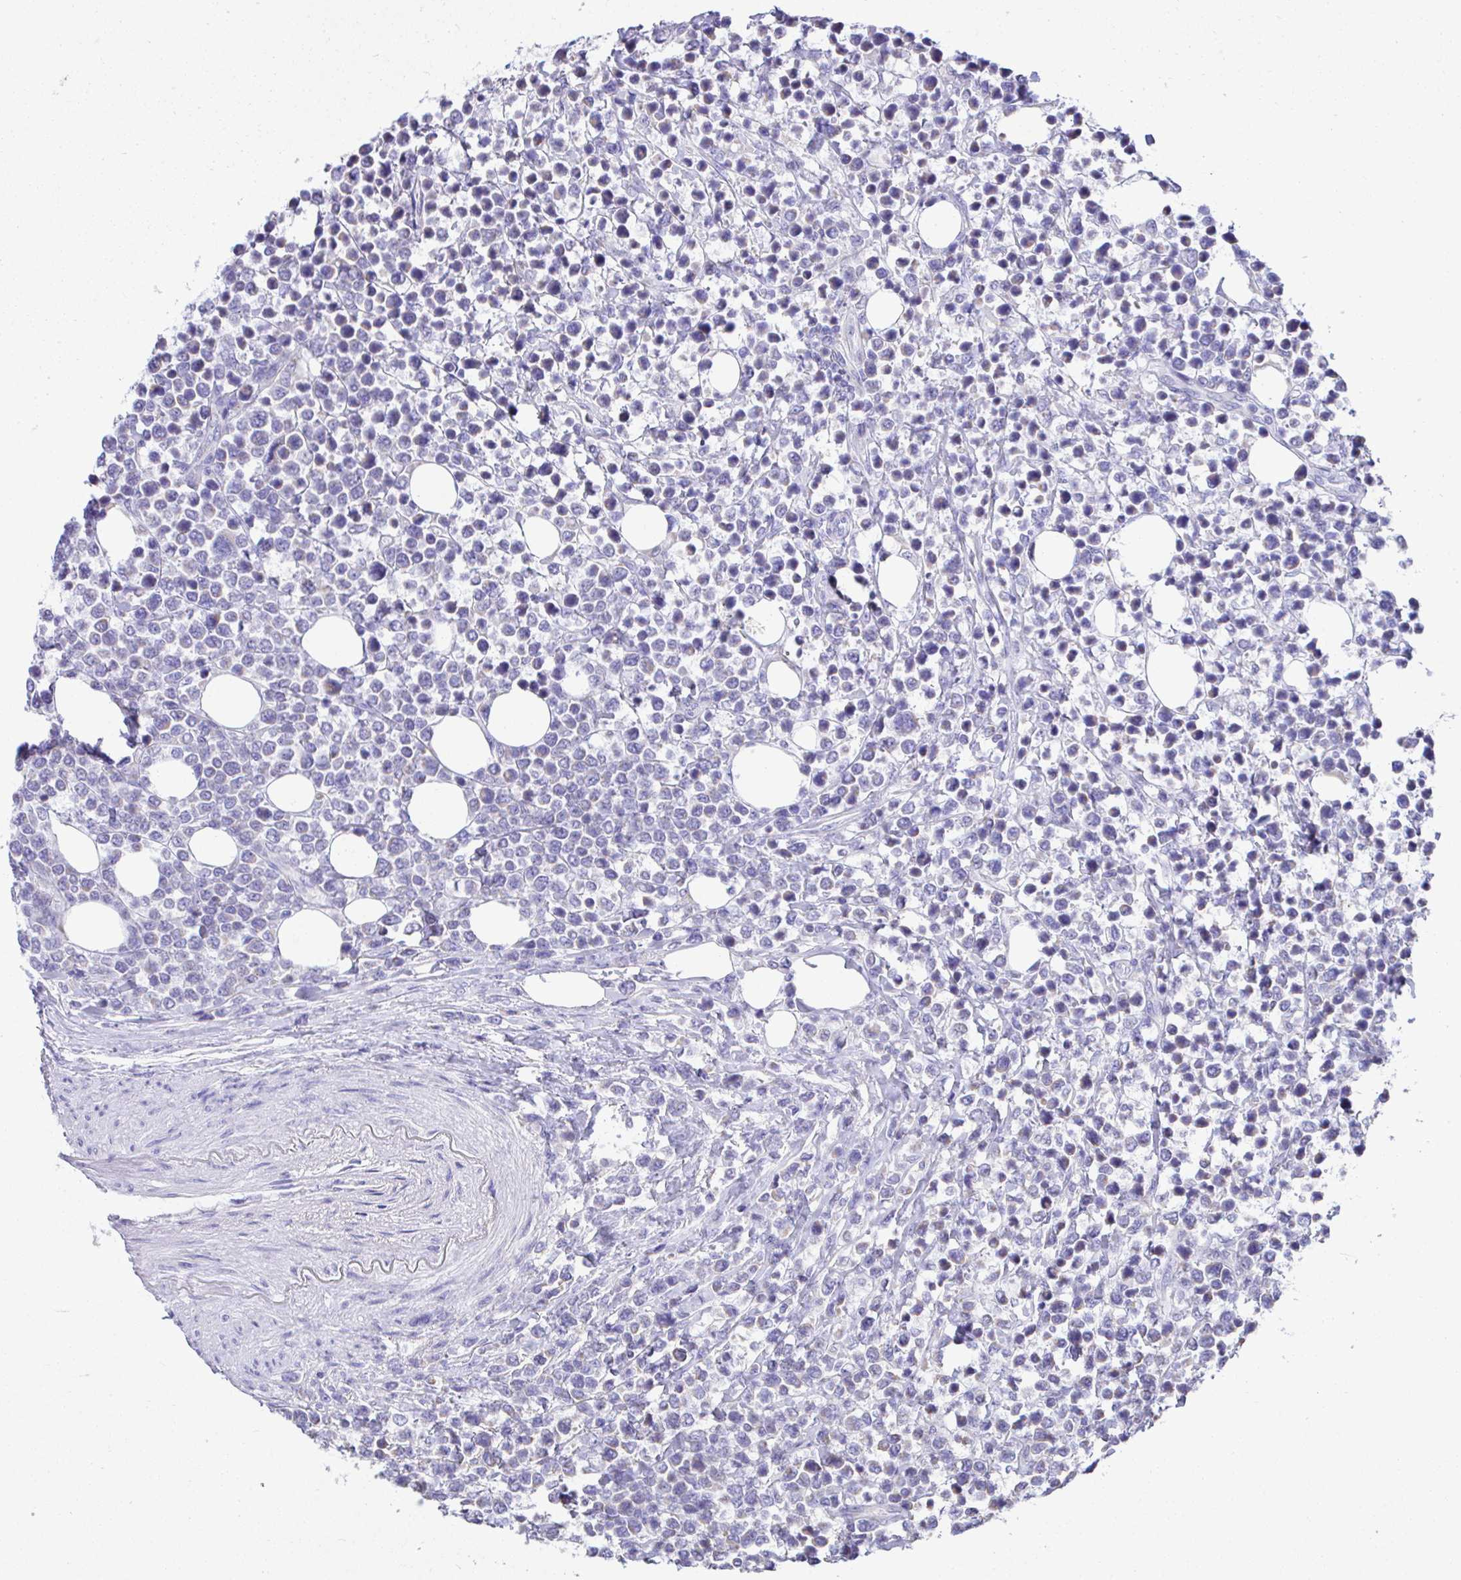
{"staining": {"intensity": "negative", "quantity": "none", "location": "none"}, "tissue": "lymphoma", "cell_type": "Tumor cells", "image_type": "cancer", "snomed": [{"axis": "morphology", "description": "Malignant lymphoma, non-Hodgkin's type, Low grade"}, {"axis": "topography", "description": "Lymph node"}], "caption": "Micrograph shows no significant protein expression in tumor cells of lymphoma. (Brightfield microscopy of DAB immunohistochemistry (IHC) at high magnification).", "gene": "NLRP8", "patient": {"sex": "male", "age": 60}}